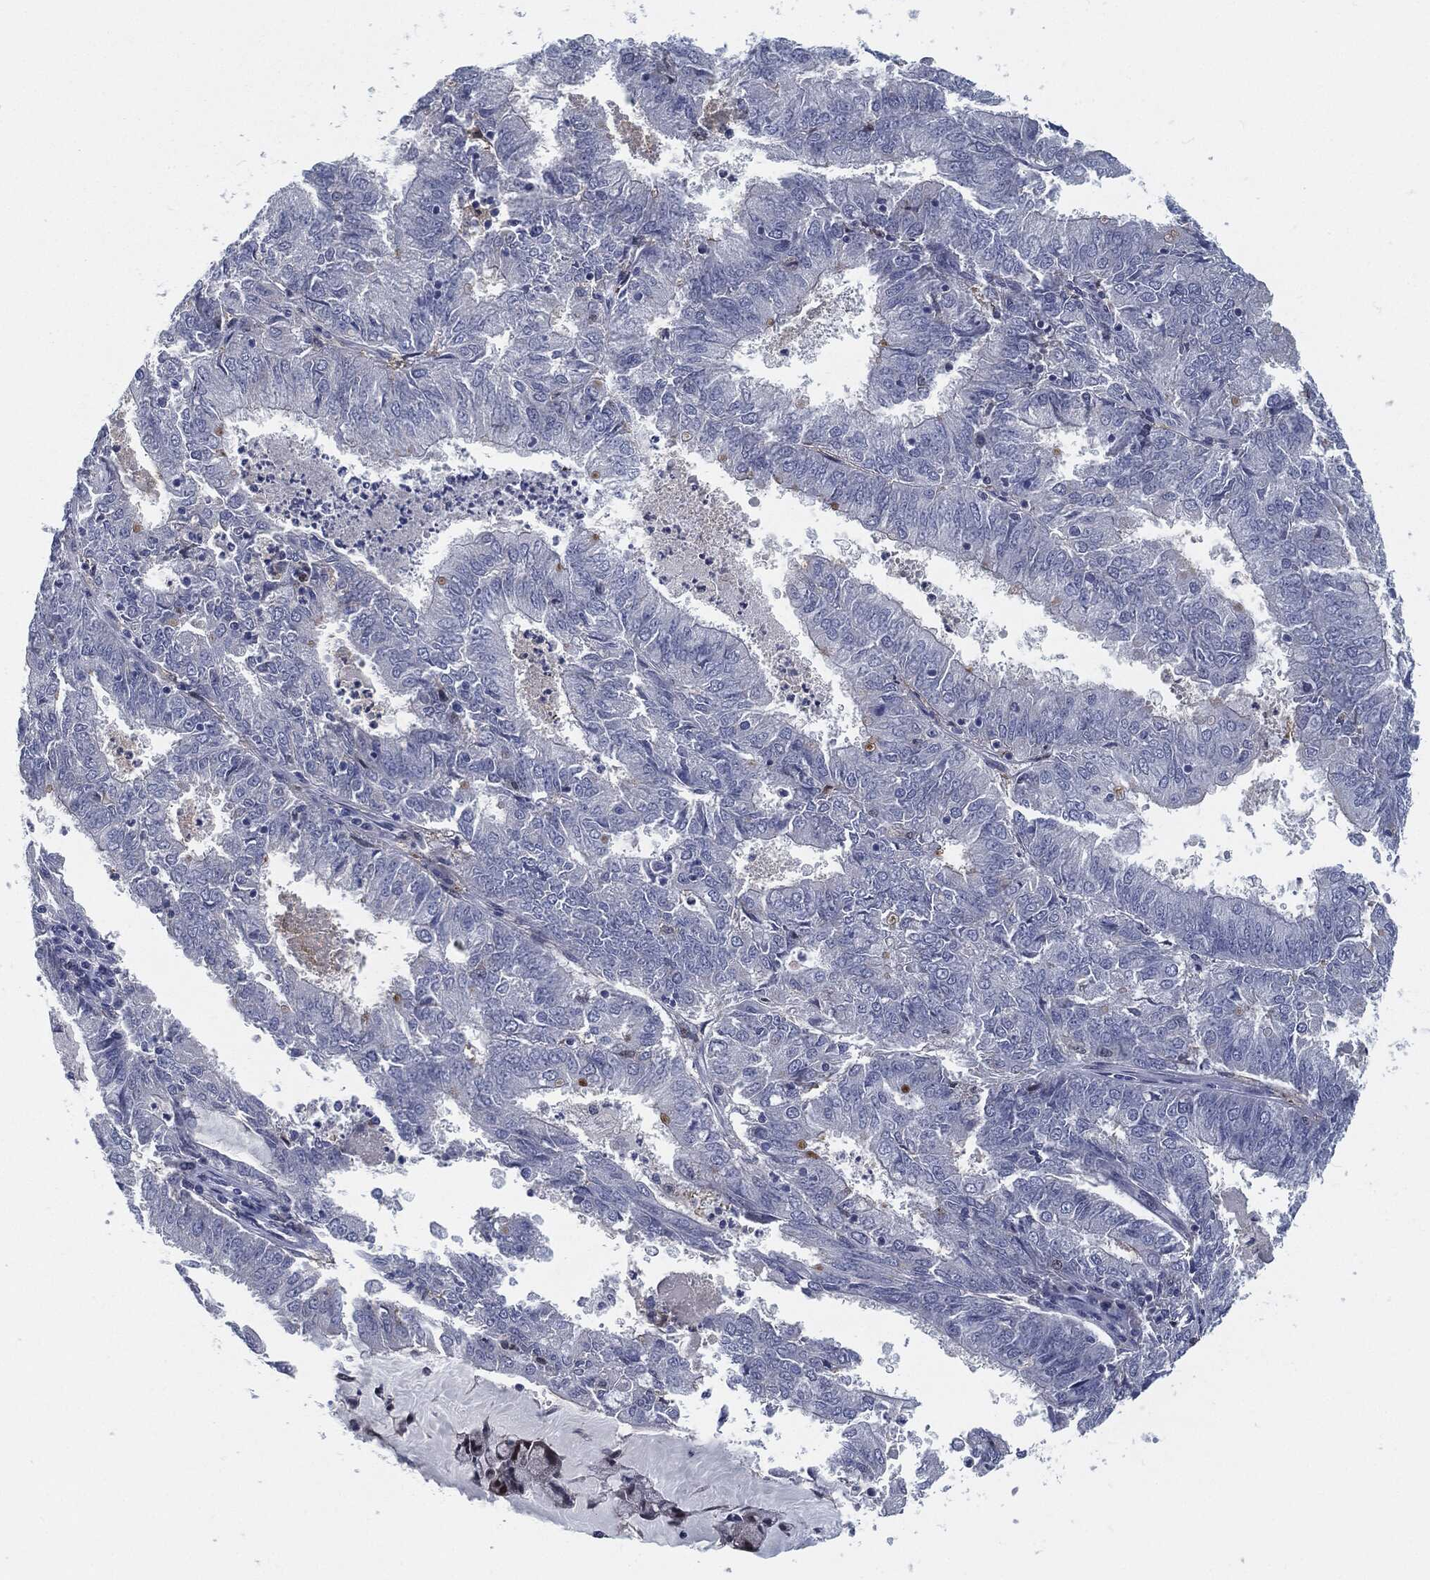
{"staining": {"intensity": "negative", "quantity": "none", "location": "none"}, "tissue": "endometrial cancer", "cell_type": "Tumor cells", "image_type": "cancer", "snomed": [{"axis": "morphology", "description": "Adenocarcinoma, NOS"}, {"axis": "topography", "description": "Endometrium"}], "caption": "A micrograph of adenocarcinoma (endometrial) stained for a protein exhibits no brown staining in tumor cells.", "gene": "PROM1", "patient": {"sex": "female", "age": 57}}